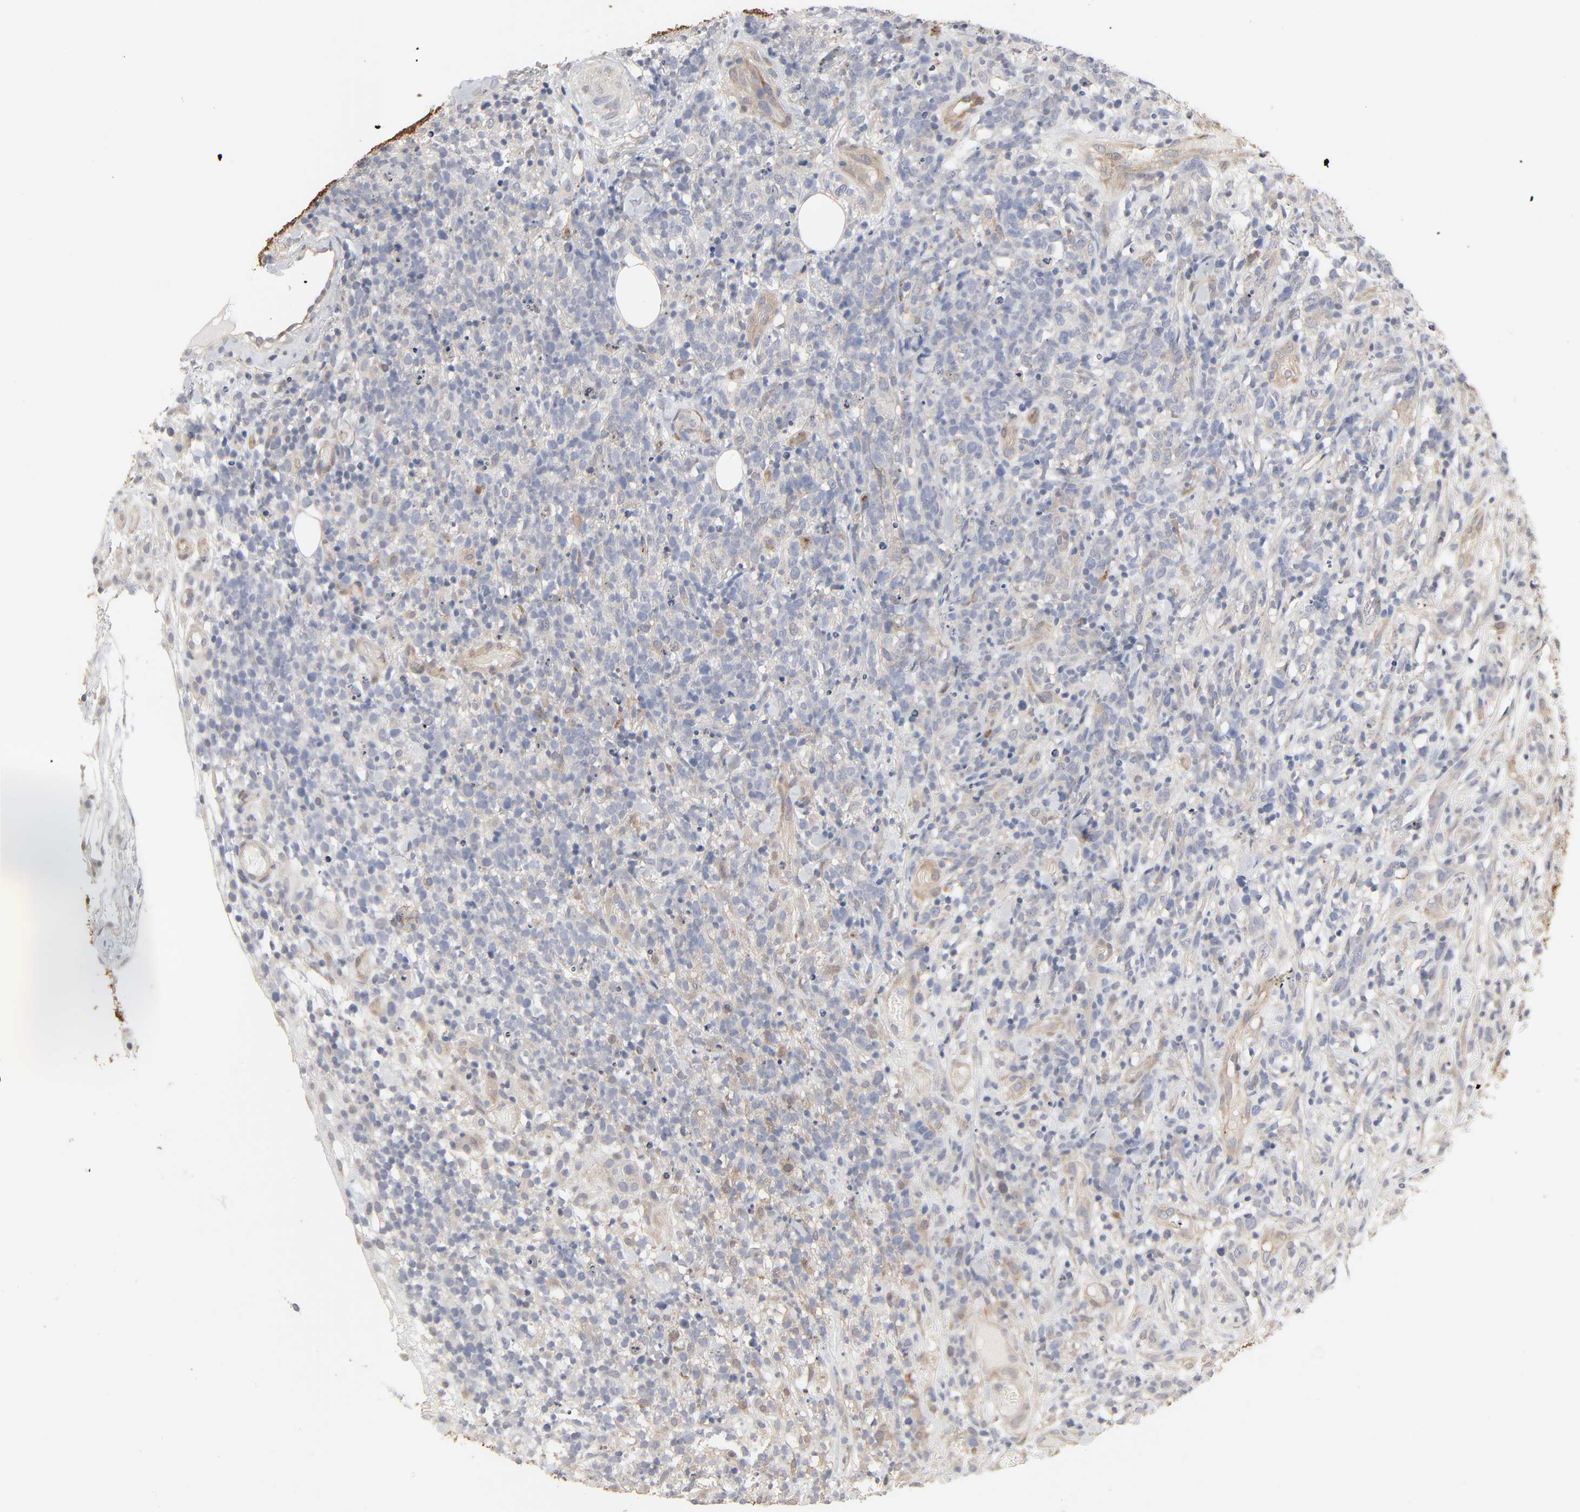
{"staining": {"intensity": "negative", "quantity": "none", "location": "none"}, "tissue": "lymphoma", "cell_type": "Tumor cells", "image_type": "cancer", "snomed": [{"axis": "morphology", "description": "Malignant lymphoma, non-Hodgkin's type, High grade"}, {"axis": "topography", "description": "Lymph node"}], "caption": "Lymphoma was stained to show a protein in brown. There is no significant positivity in tumor cells. The staining is performed using DAB brown chromogen with nuclei counter-stained in using hematoxylin.", "gene": "NDRG2", "patient": {"sex": "female", "age": 73}}